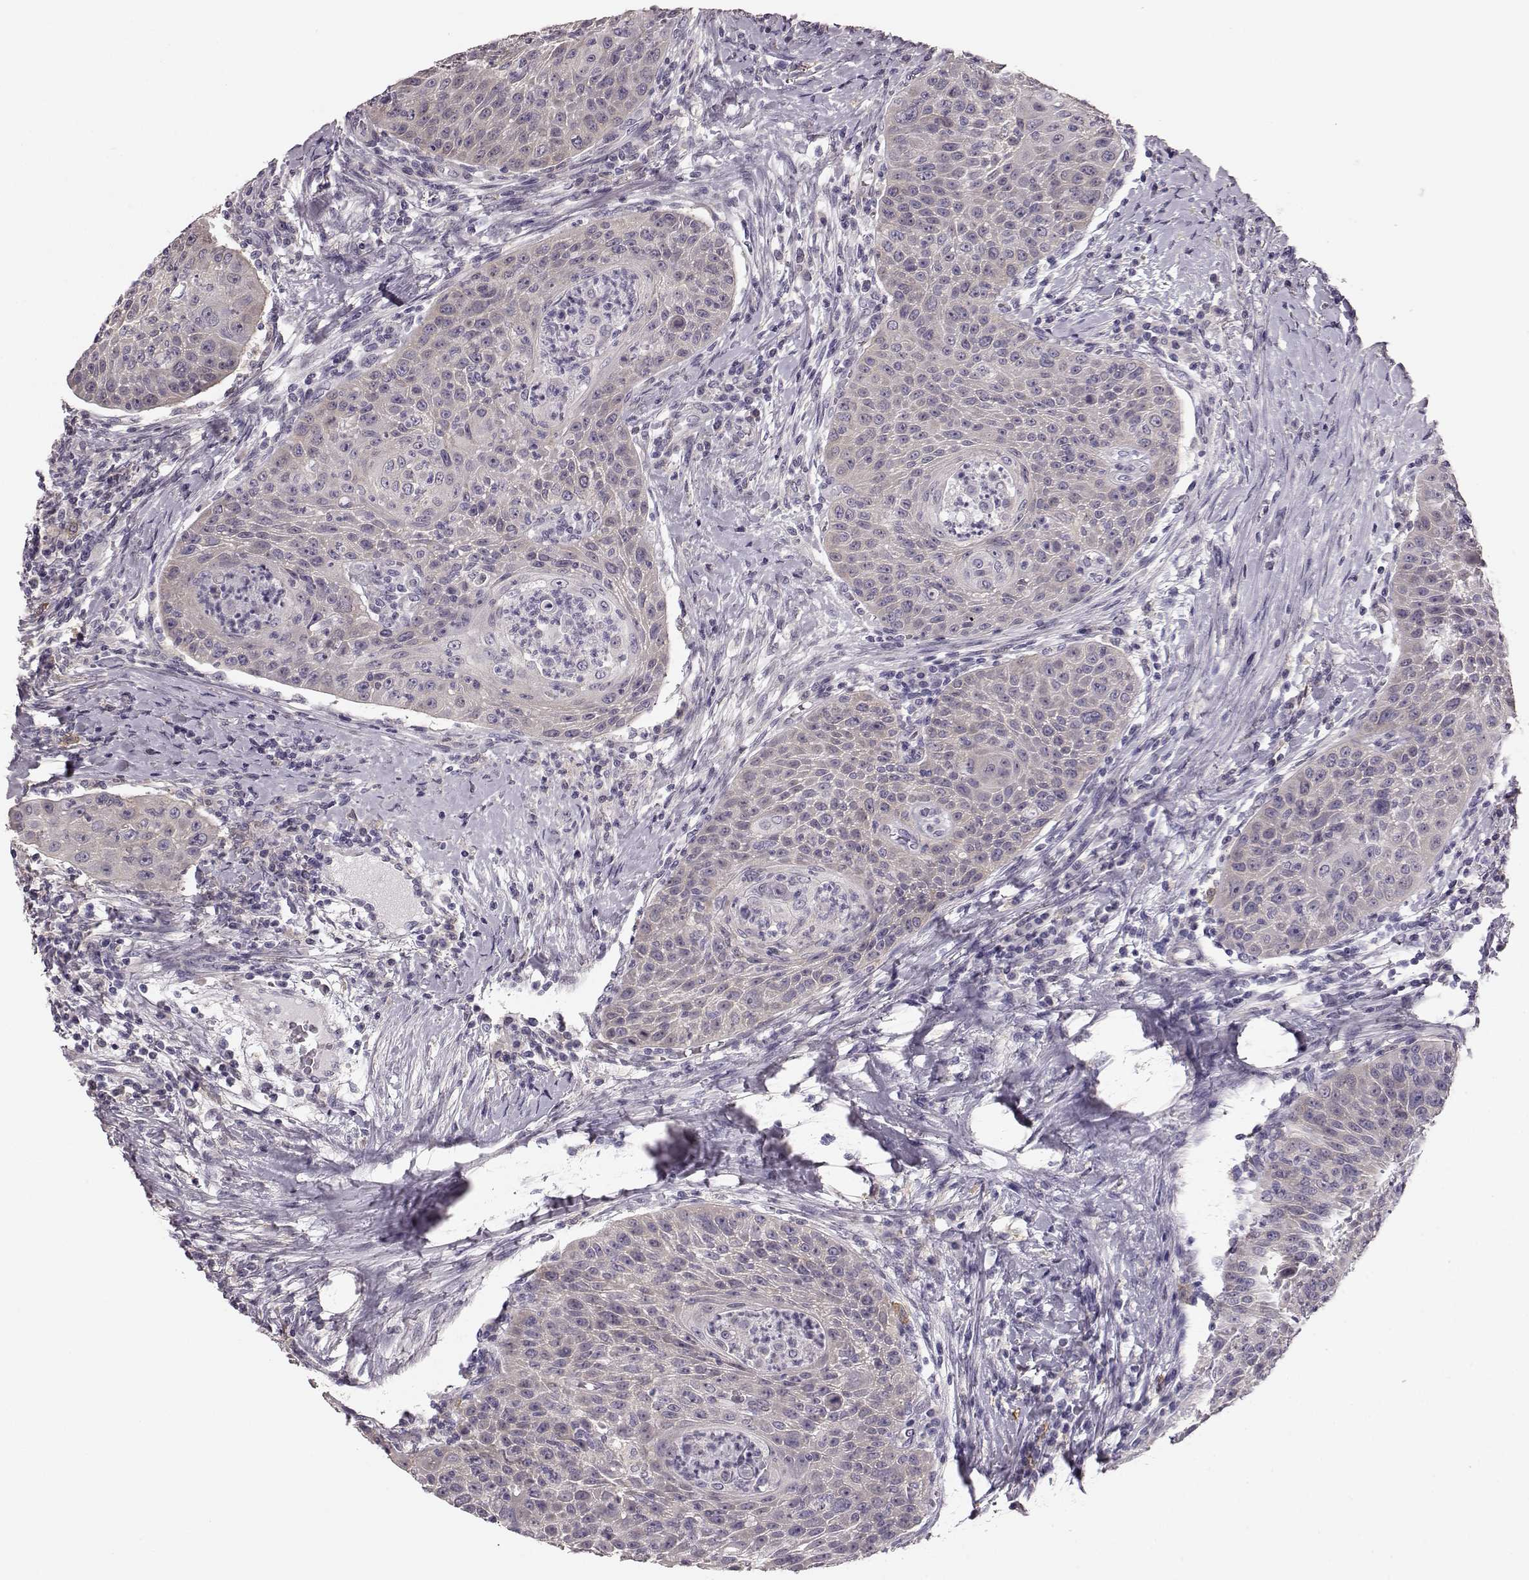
{"staining": {"intensity": "negative", "quantity": "none", "location": "none"}, "tissue": "head and neck cancer", "cell_type": "Tumor cells", "image_type": "cancer", "snomed": [{"axis": "morphology", "description": "Squamous cell carcinoma, NOS"}, {"axis": "topography", "description": "Head-Neck"}], "caption": "DAB immunohistochemical staining of human head and neck cancer (squamous cell carcinoma) exhibits no significant staining in tumor cells.", "gene": "GPR50", "patient": {"sex": "male", "age": 69}}